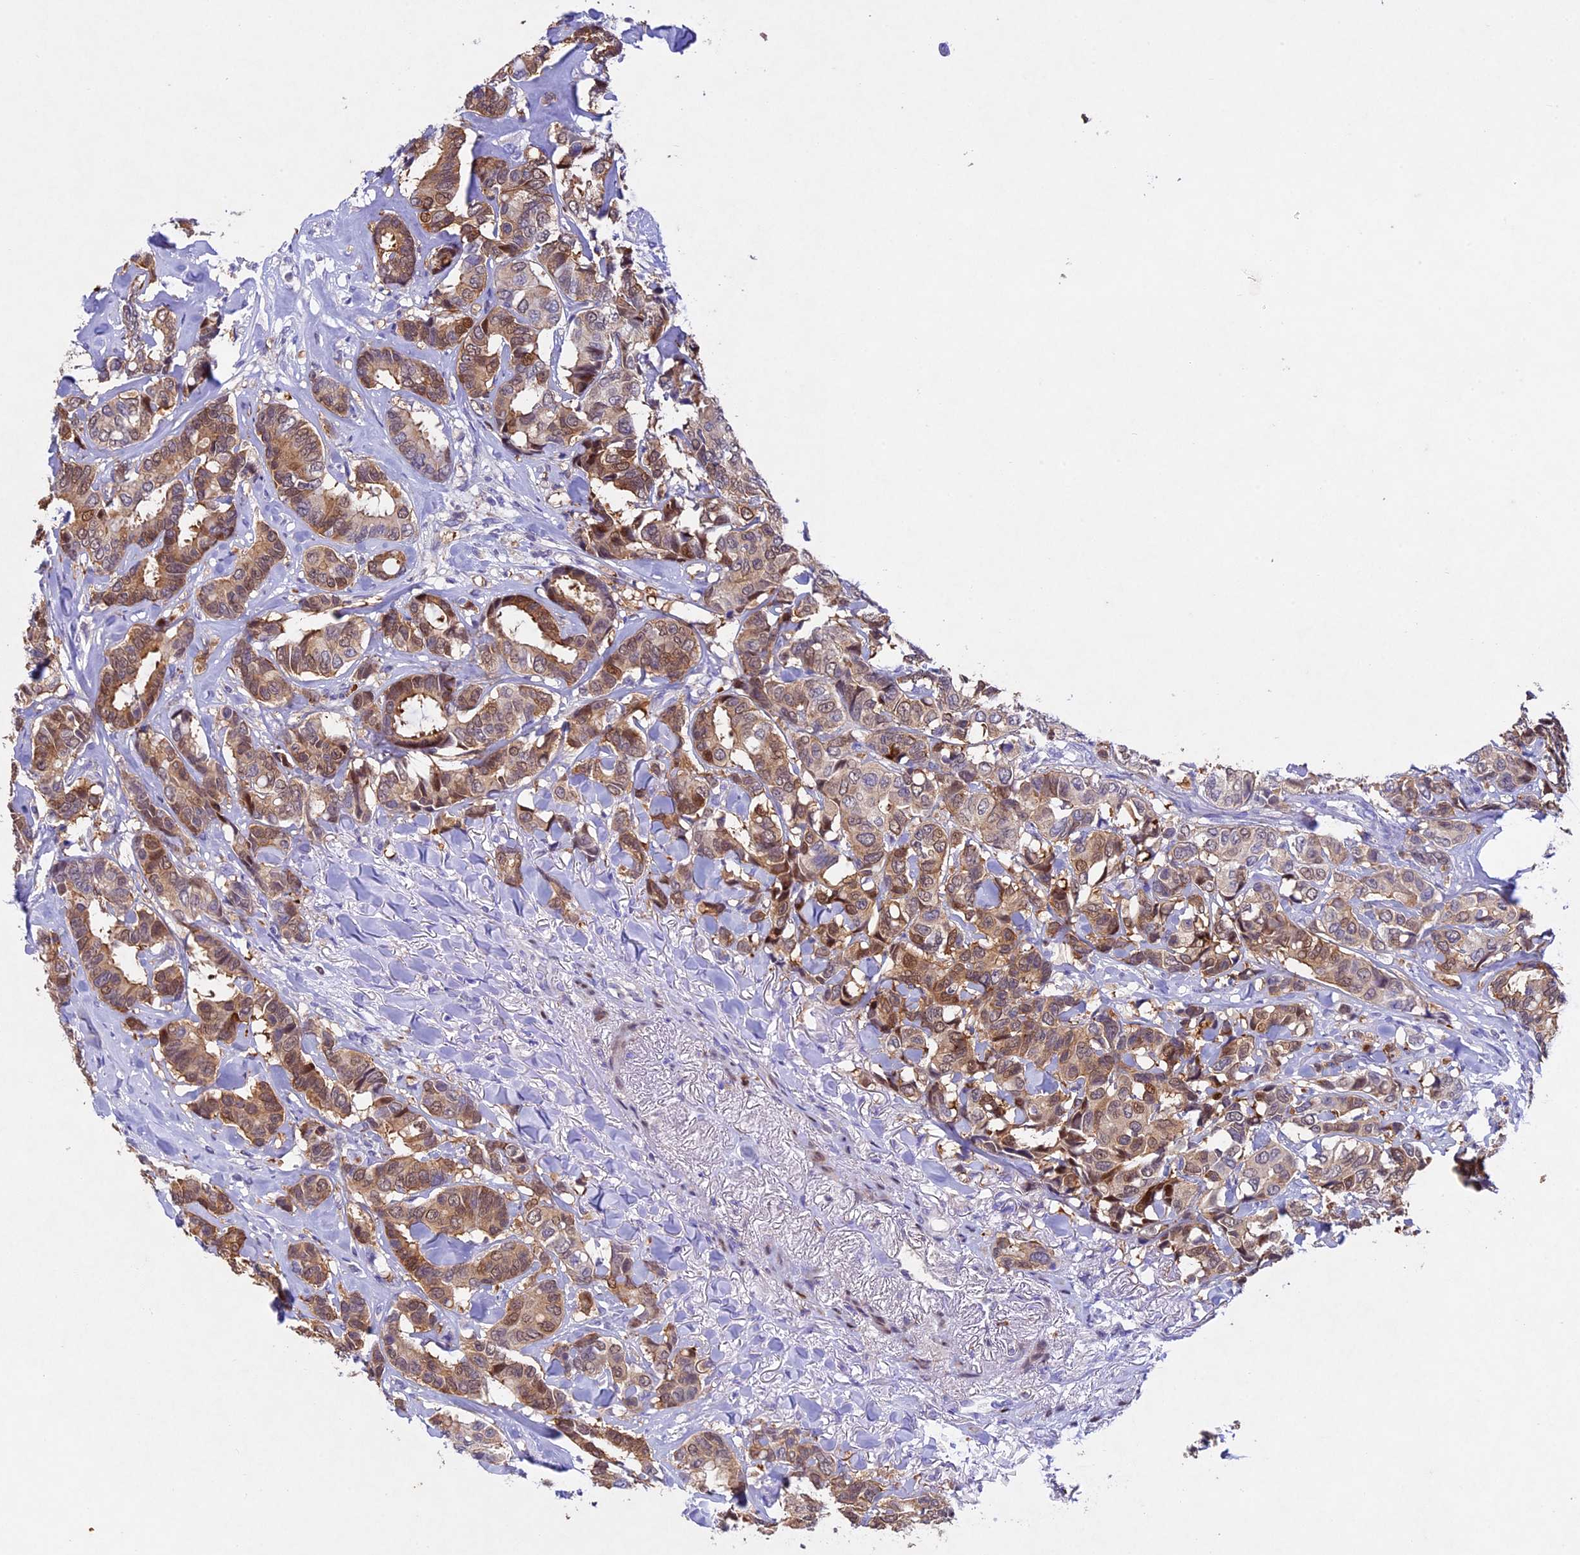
{"staining": {"intensity": "moderate", "quantity": ">75%", "location": "cytoplasmic/membranous"}, "tissue": "breast cancer", "cell_type": "Tumor cells", "image_type": "cancer", "snomed": [{"axis": "morphology", "description": "Duct carcinoma"}, {"axis": "topography", "description": "Breast"}], "caption": "Human infiltrating ductal carcinoma (breast) stained with a brown dye reveals moderate cytoplasmic/membranous positive staining in approximately >75% of tumor cells.", "gene": "TGDS", "patient": {"sex": "female", "age": 87}}